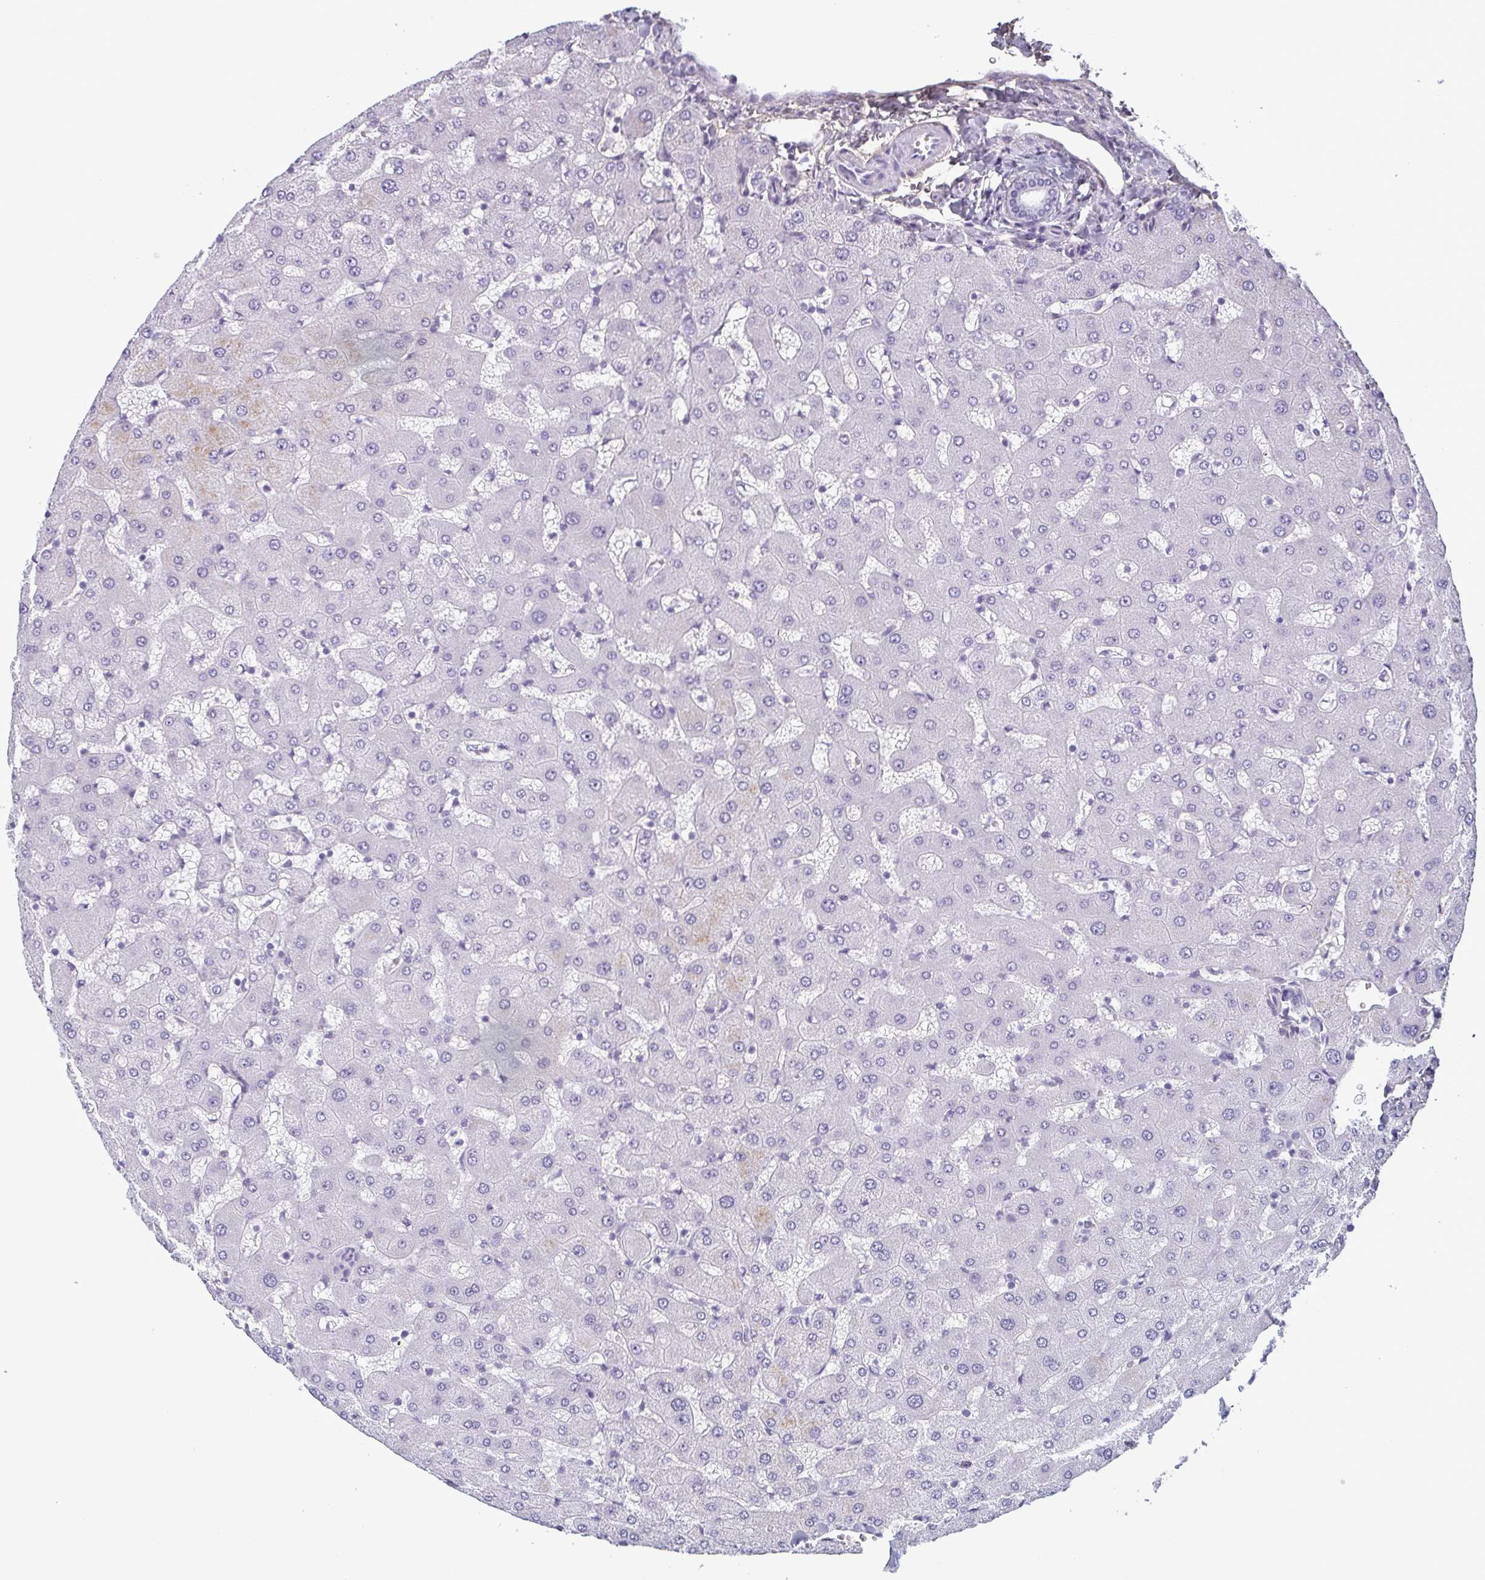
{"staining": {"intensity": "negative", "quantity": "none", "location": "none"}, "tissue": "liver", "cell_type": "Cholangiocytes", "image_type": "normal", "snomed": [{"axis": "morphology", "description": "Normal tissue, NOS"}, {"axis": "topography", "description": "Liver"}], "caption": "Cholangiocytes show no significant positivity in benign liver.", "gene": "ECM1", "patient": {"sex": "female", "age": 63}}